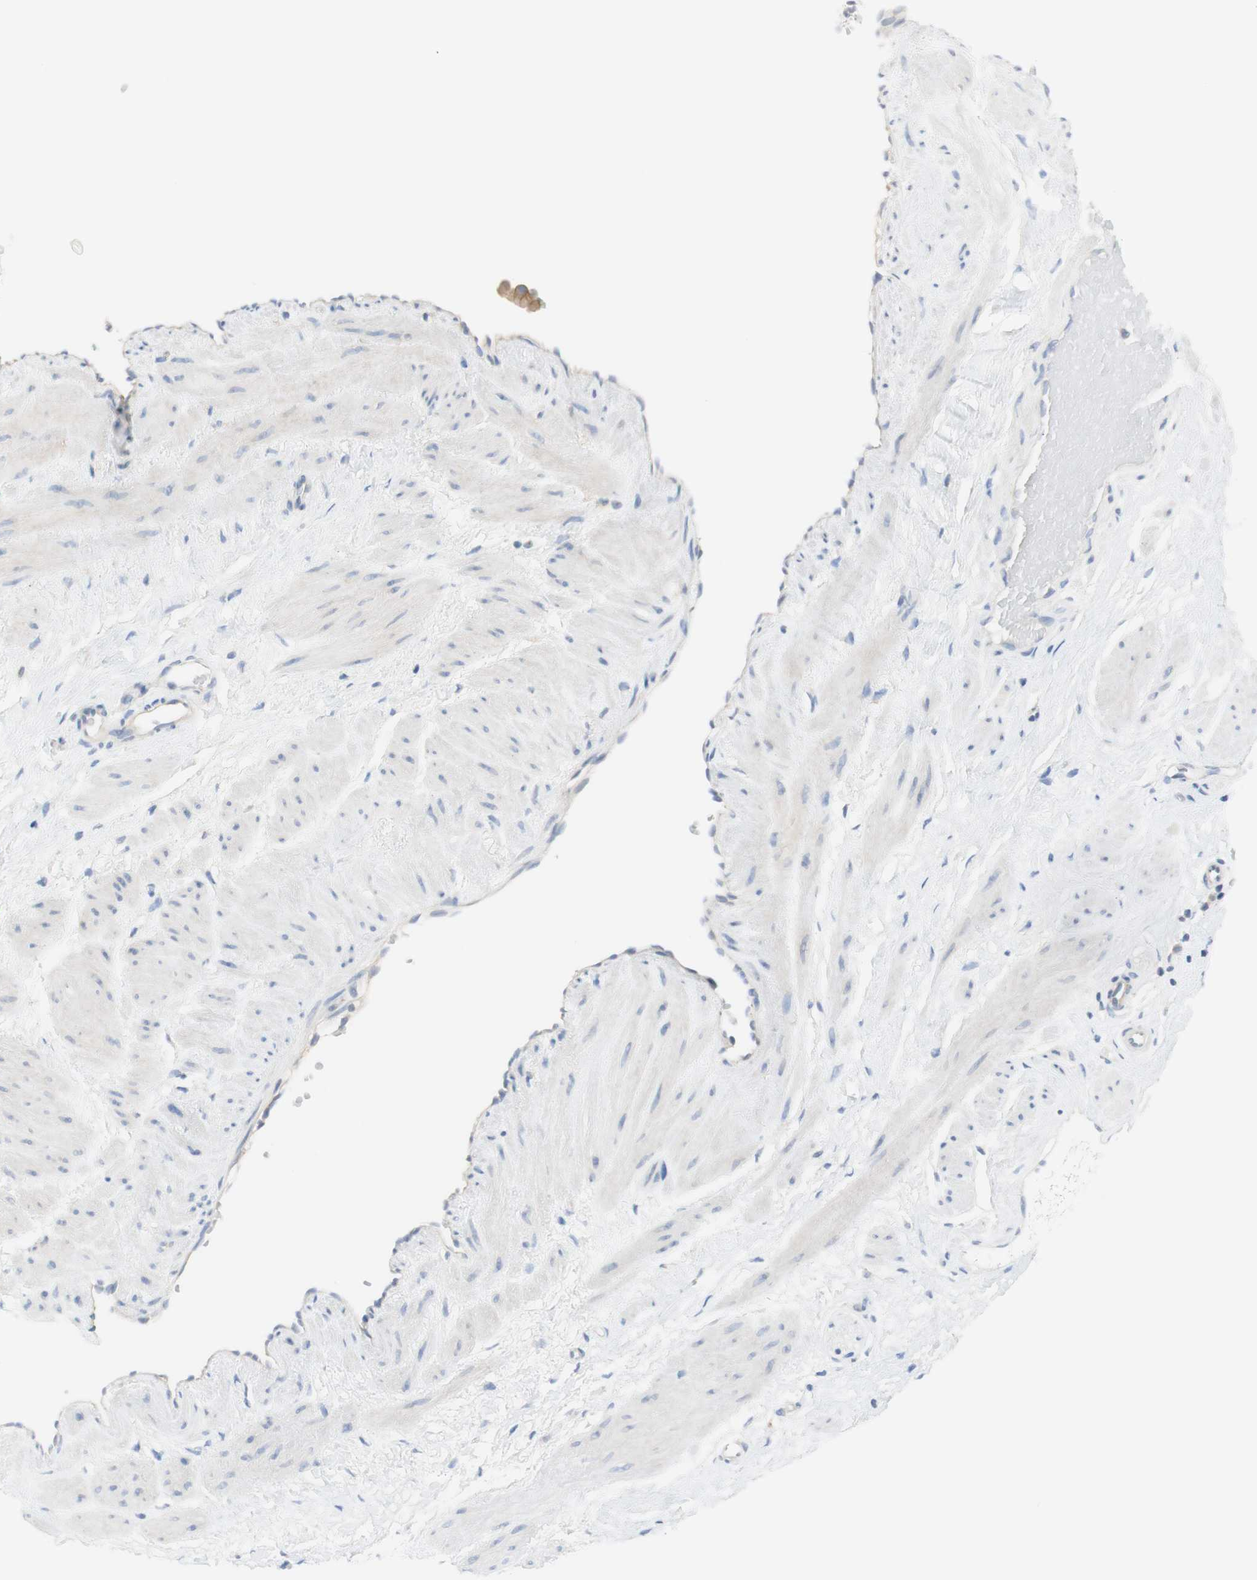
{"staining": {"intensity": "negative", "quantity": "none", "location": "none"}, "tissue": "adipose tissue", "cell_type": "Adipocytes", "image_type": "normal", "snomed": [{"axis": "morphology", "description": "Normal tissue, NOS"}, {"axis": "topography", "description": "Soft tissue"}, {"axis": "topography", "description": "Vascular tissue"}], "caption": "Immunohistochemistry of benign human adipose tissue reveals no staining in adipocytes. (DAB immunohistochemistry (IHC), high magnification).", "gene": "ATP2B1", "patient": {"sex": "female", "age": 35}}